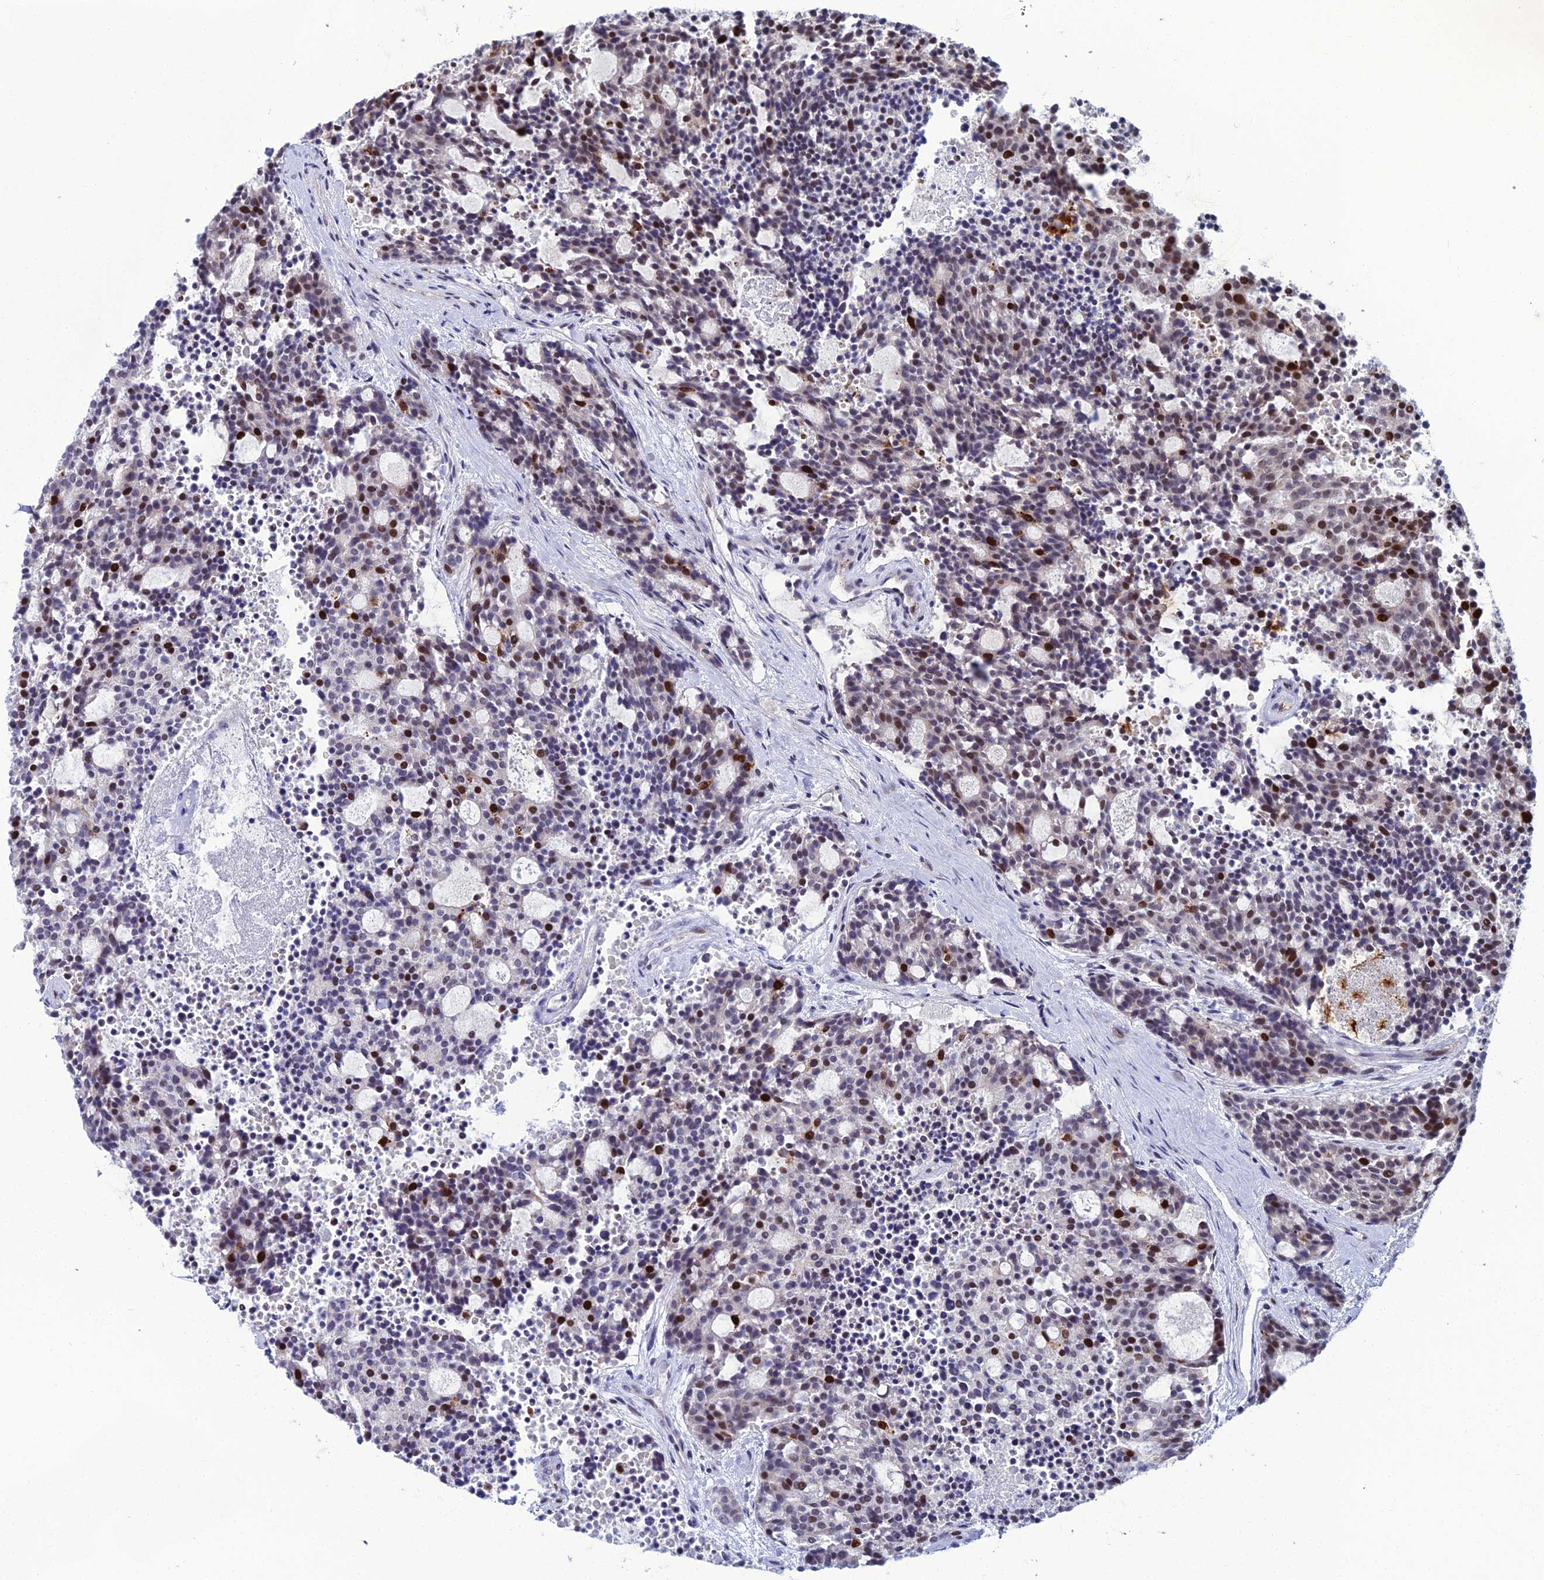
{"staining": {"intensity": "strong", "quantity": "<25%", "location": "nuclear"}, "tissue": "carcinoid", "cell_type": "Tumor cells", "image_type": "cancer", "snomed": [{"axis": "morphology", "description": "Carcinoid, malignant, NOS"}, {"axis": "topography", "description": "Pancreas"}], "caption": "A micrograph of carcinoid stained for a protein shows strong nuclear brown staining in tumor cells.", "gene": "TAF9B", "patient": {"sex": "female", "age": 54}}